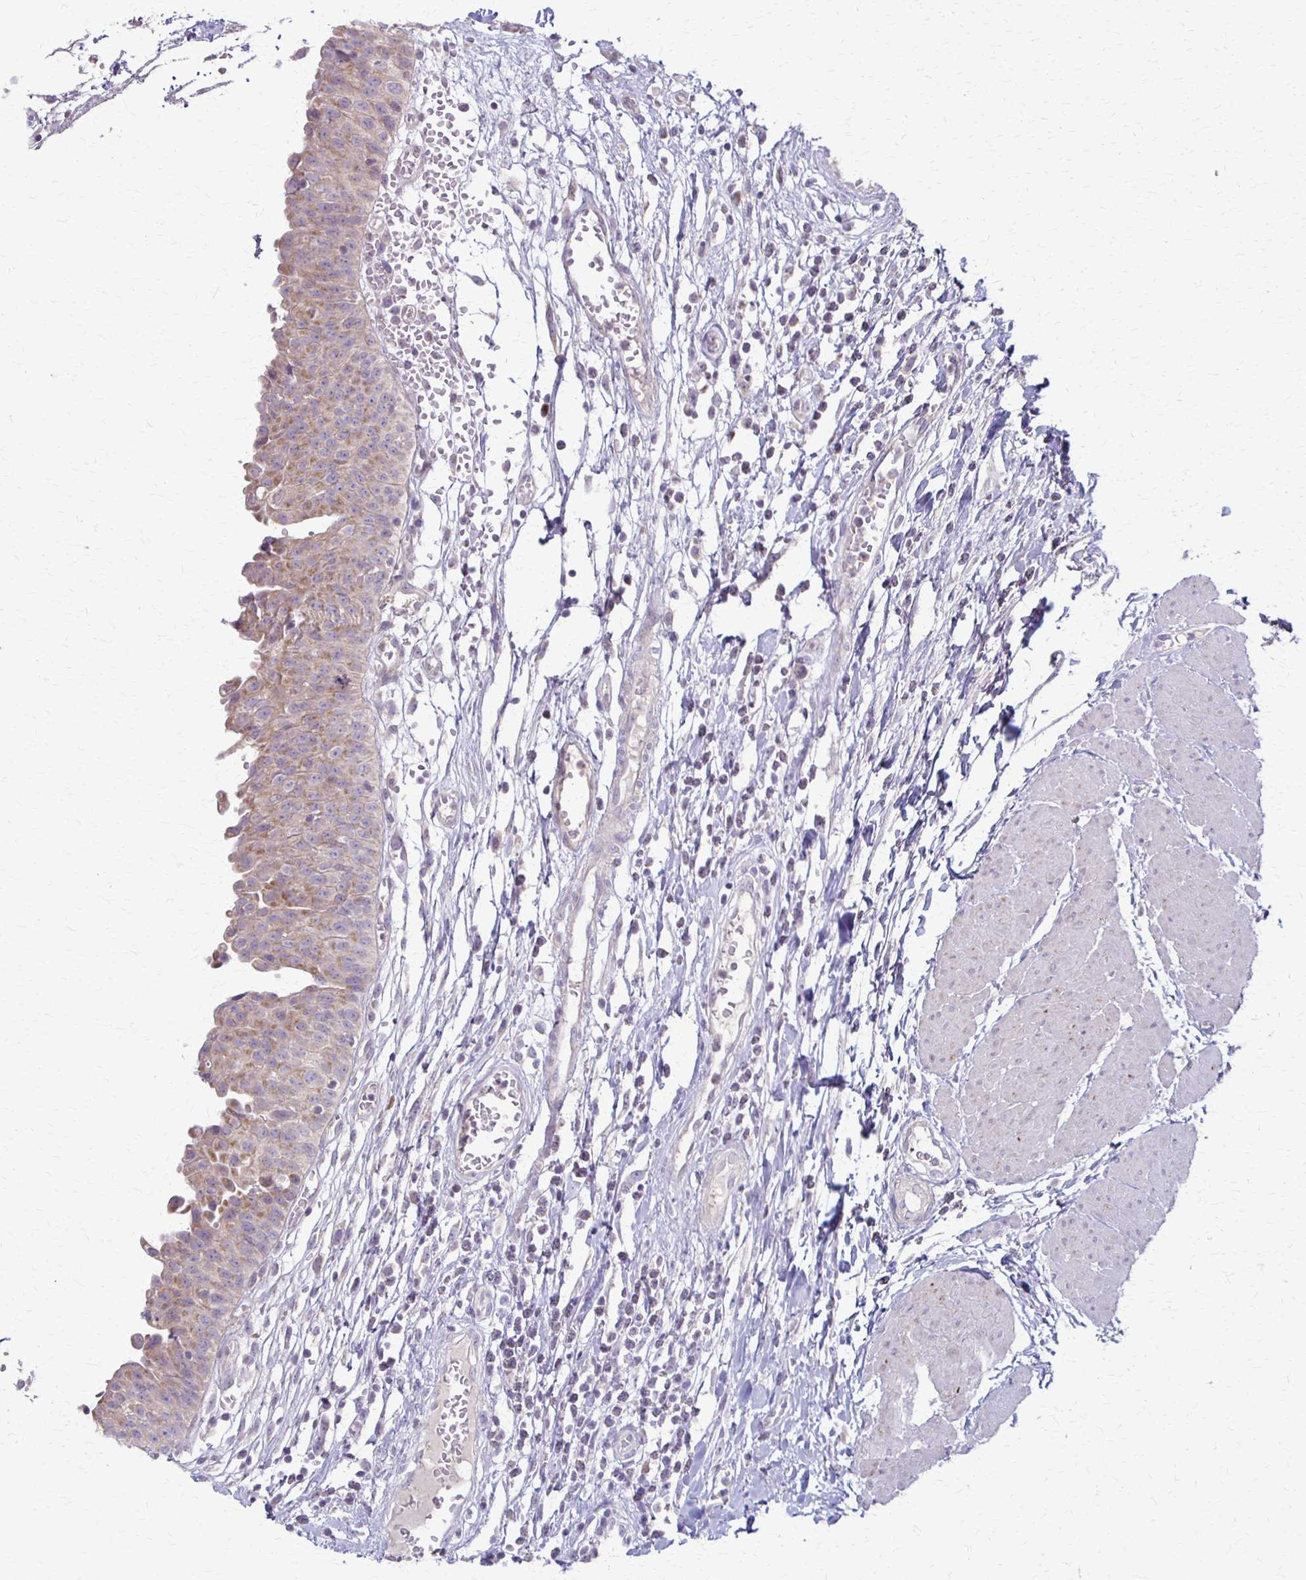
{"staining": {"intensity": "weak", "quantity": ">75%", "location": "cytoplasmic/membranous"}, "tissue": "urinary bladder", "cell_type": "Urothelial cells", "image_type": "normal", "snomed": [{"axis": "morphology", "description": "Normal tissue, NOS"}, {"axis": "topography", "description": "Urinary bladder"}], "caption": "Immunohistochemical staining of unremarkable urinary bladder displays weak cytoplasmic/membranous protein positivity in approximately >75% of urothelial cells. (DAB = brown stain, brightfield microscopy at high magnification).", "gene": "SLC35E2B", "patient": {"sex": "male", "age": 64}}